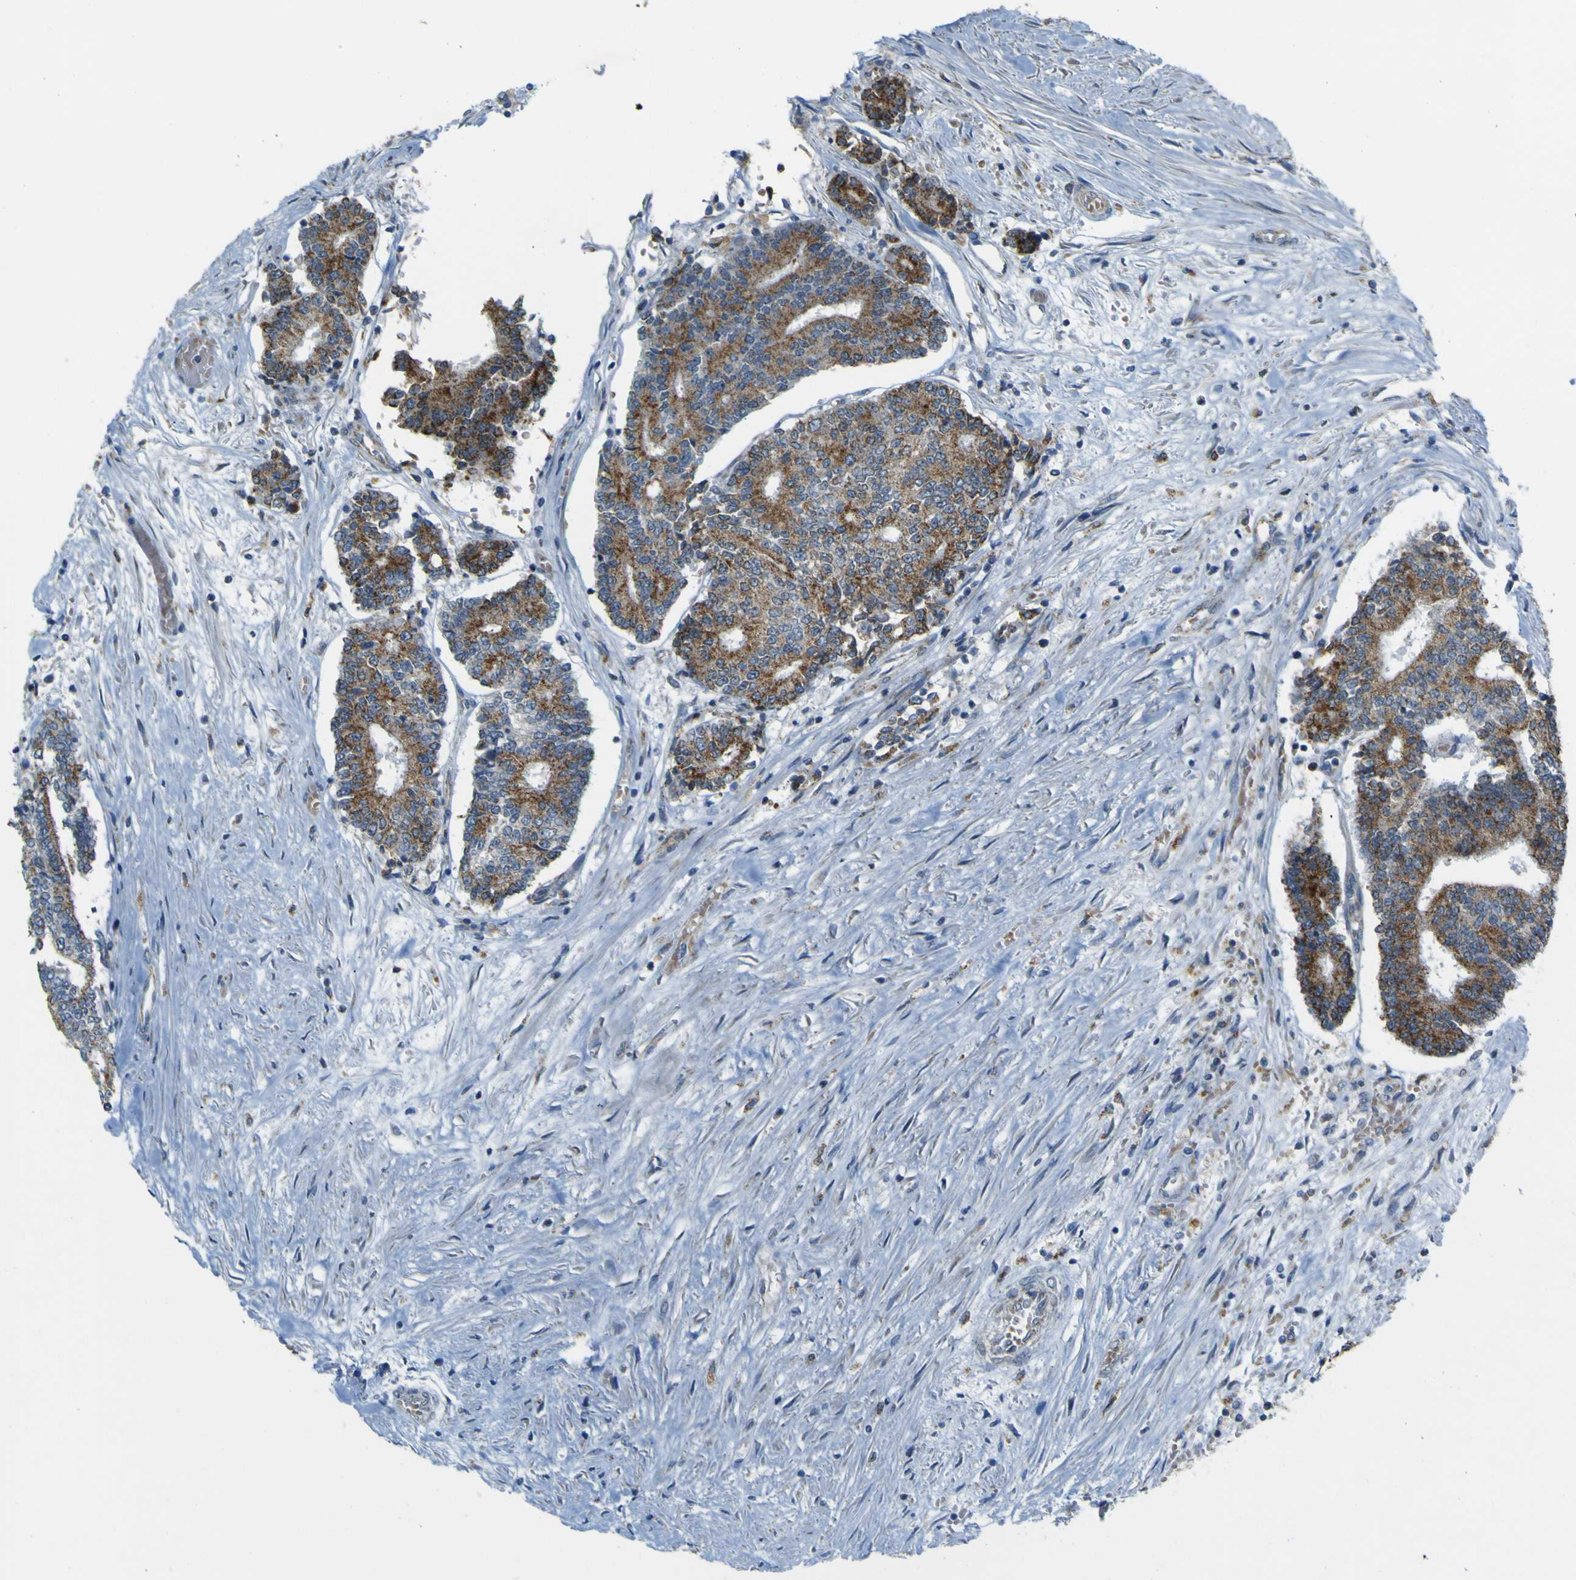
{"staining": {"intensity": "moderate", "quantity": ">75%", "location": "cytoplasmic/membranous"}, "tissue": "prostate cancer", "cell_type": "Tumor cells", "image_type": "cancer", "snomed": [{"axis": "morphology", "description": "Normal tissue, NOS"}, {"axis": "morphology", "description": "Adenocarcinoma, High grade"}, {"axis": "topography", "description": "Prostate"}, {"axis": "topography", "description": "Seminal veicle"}], "caption": "This micrograph reveals immunohistochemistry staining of human prostate adenocarcinoma (high-grade), with medium moderate cytoplasmic/membranous positivity in about >75% of tumor cells.", "gene": "ACBD5", "patient": {"sex": "male", "age": 55}}